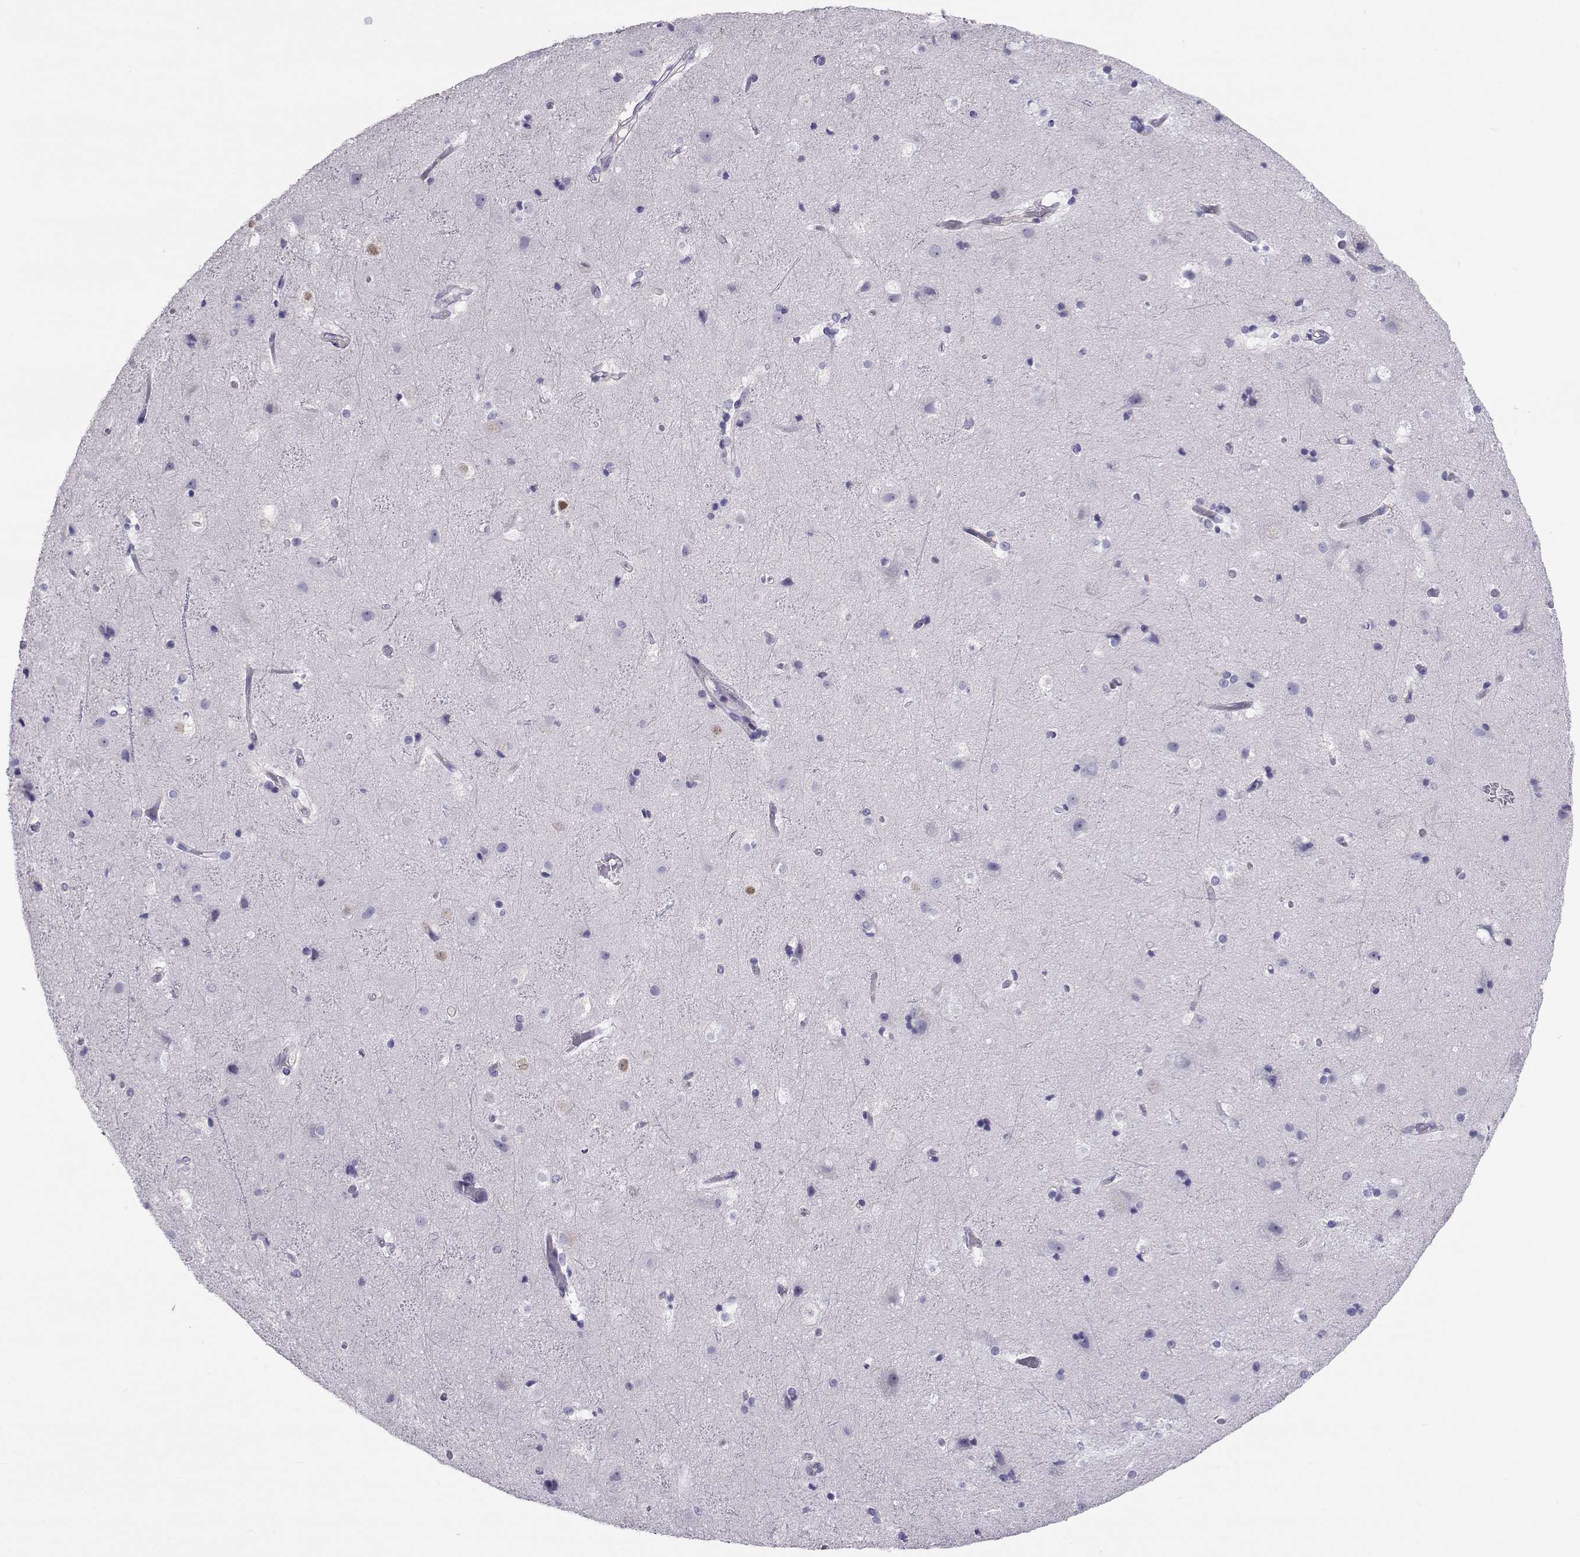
{"staining": {"intensity": "negative", "quantity": "none", "location": "none"}, "tissue": "cerebral cortex", "cell_type": "Endothelial cells", "image_type": "normal", "snomed": [{"axis": "morphology", "description": "Normal tissue, NOS"}, {"axis": "topography", "description": "Cerebral cortex"}], "caption": "An image of human cerebral cortex is negative for staining in endothelial cells. Brightfield microscopy of immunohistochemistry stained with DAB (3,3'-diaminobenzidine) (brown) and hematoxylin (blue), captured at high magnification.", "gene": "COL22A1", "patient": {"sex": "female", "age": 52}}